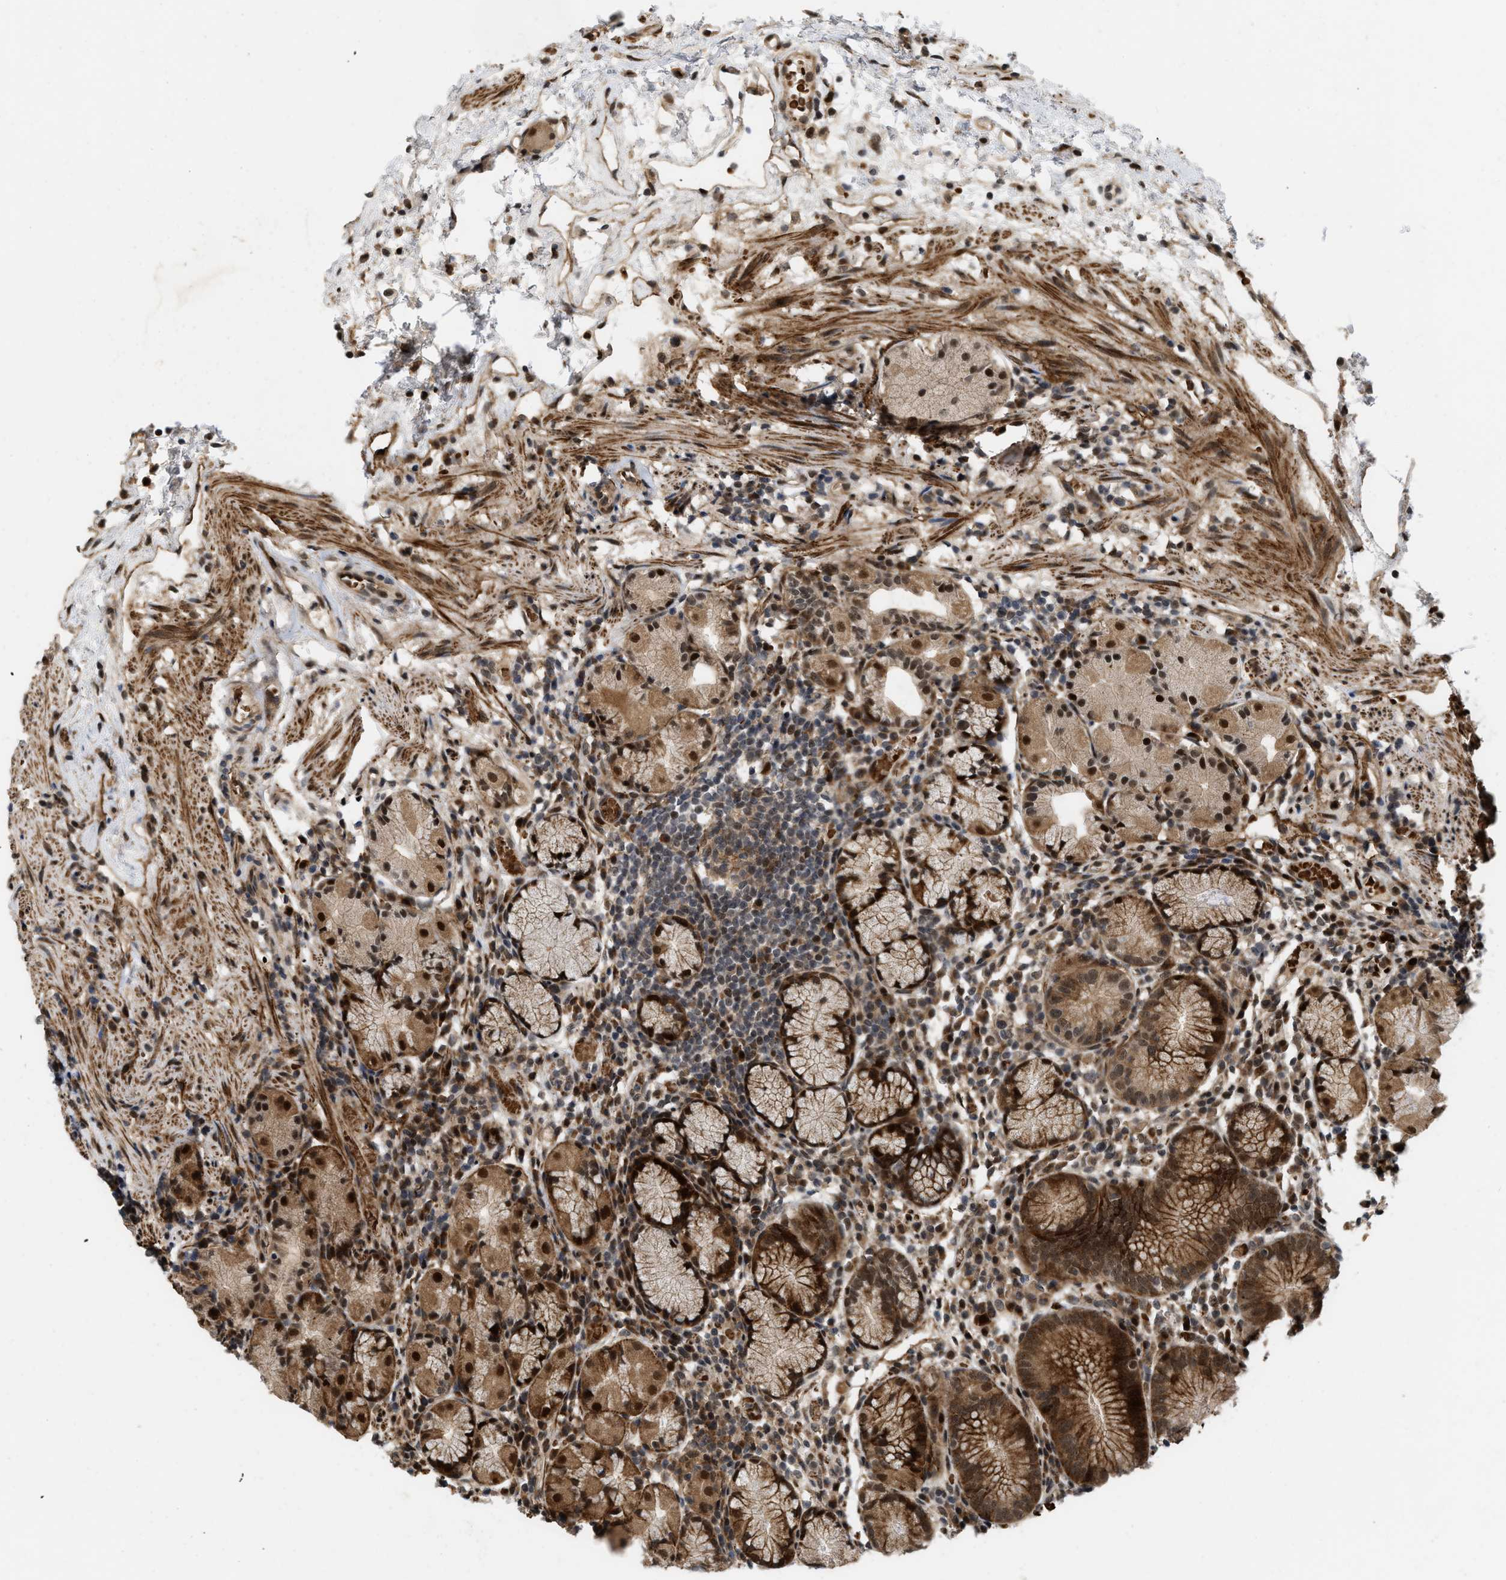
{"staining": {"intensity": "strong", "quantity": ">75%", "location": "cytoplasmic/membranous,nuclear"}, "tissue": "stomach", "cell_type": "Glandular cells", "image_type": "normal", "snomed": [{"axis": "morphology", "description": "Normal tissue, NOS"}, {"axis": "topography", "description": "Stomach"}, {"axis": "topography", "description": "Stomach, lower"}], "caption": "High-magnification brightfield microscopy of unremarkable stomach stained with DAB (brown) and counterstained with hematoxylin (blue). glandular cells exhibit strong cytoplasmic/membranous,nuclear staining is present in about>75% of cells.", "gene": "ANKRD11", "patient": {"sex": "female", "age": 75}}